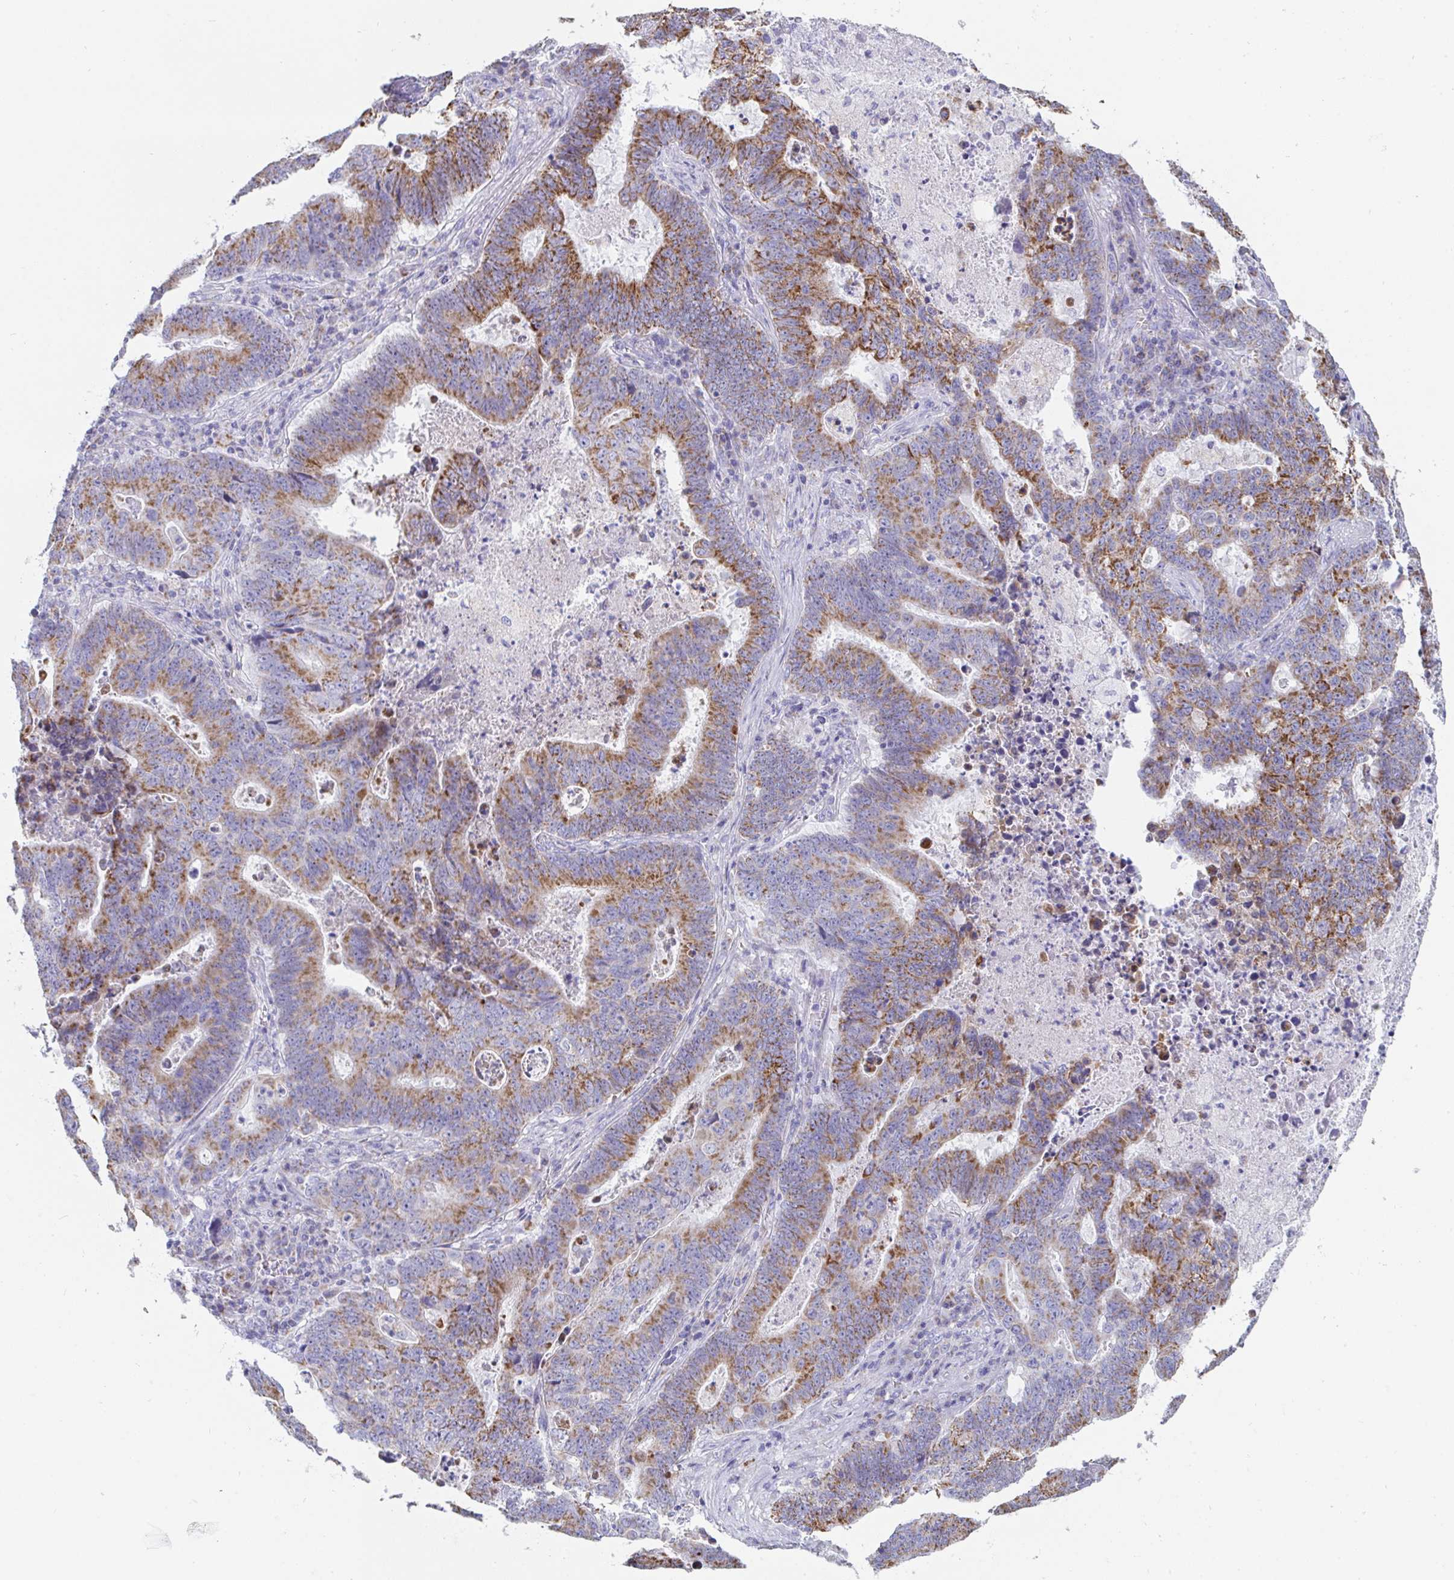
{"staining": {"intensity": "moderate", "quantity": ">75%", "location": "cytoplasmic/membranous"}, "tissue": "lung cancer", "cell_type": "Tumor cells", "image_type": "cancer", "snomed": [{"axis": "morphology", "description": "Aneuploidy"}, {"axis": "morphology", "description": "Adenocarcinoma, NOS"}, {"axis": "morphology", "description": "Adenocarcinoma primary or metastatic"}, {"axis": "topography", "description": "Lung"}], "caption": "Protein staining of lung cancer tissue demonstrates moderate cytoplasmic/membranous staining in about >75% of tumor cells.", "gene": "AIFM1", "patient": {"sex": "female", "age": 75}}